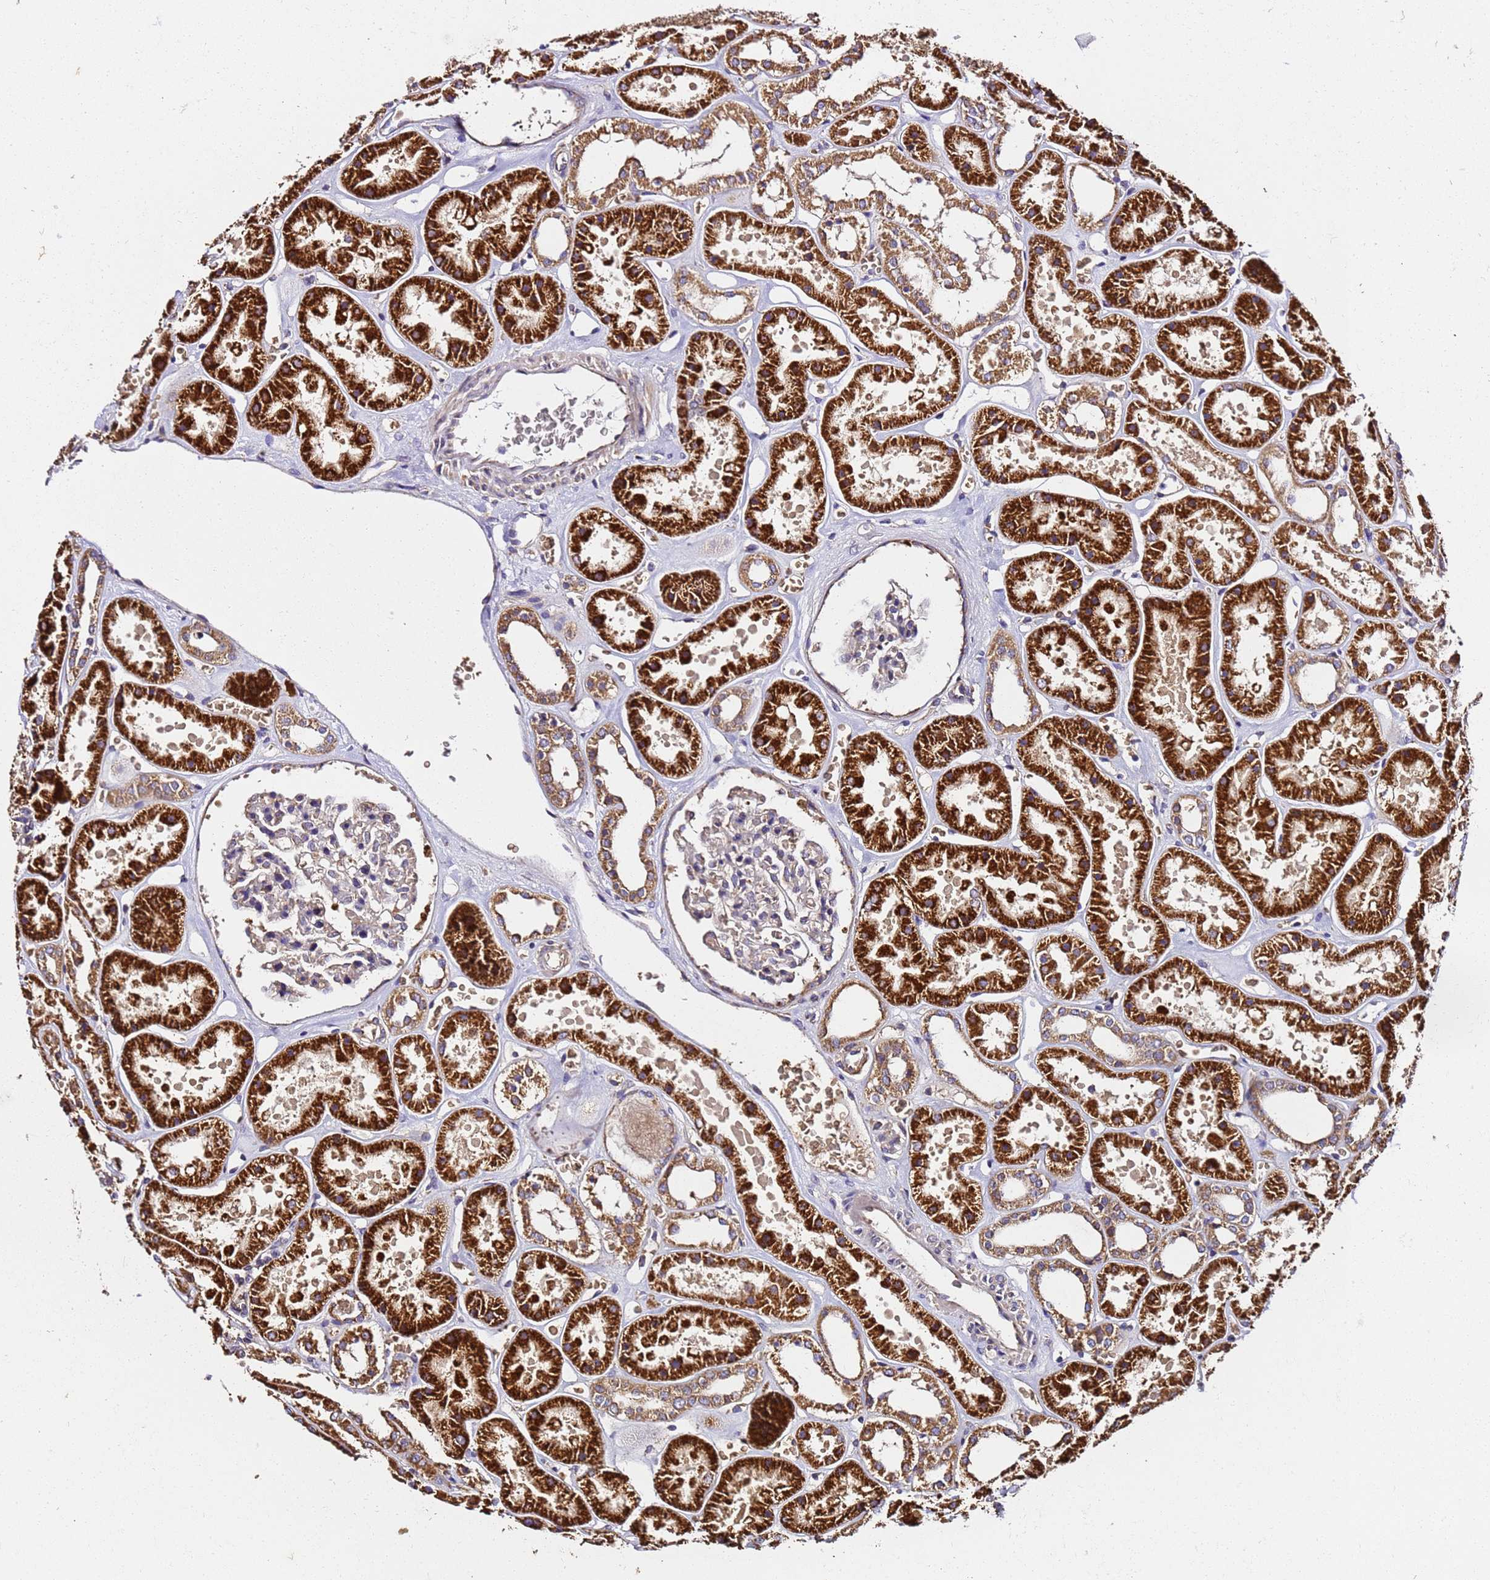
{"staining": {"intensity": "weak", "quantity": "<25%", "location": "cytoplasmic/membranous"}, "tissue": "kidney", "cell_type": "Cells in glomeruli", "image_type": "normal", "snomed": [{"axis": "morphology", "description": "Normal tissue, NOS"}, {"axis": "topography", "description": "Kidney"}], "caption": "Histopathology image shows no protein positivity in cells in glomeruli of unremarkable kidney.", "gene": "LRRIQ1", "patient": {"sex": "female", "age": 41}}